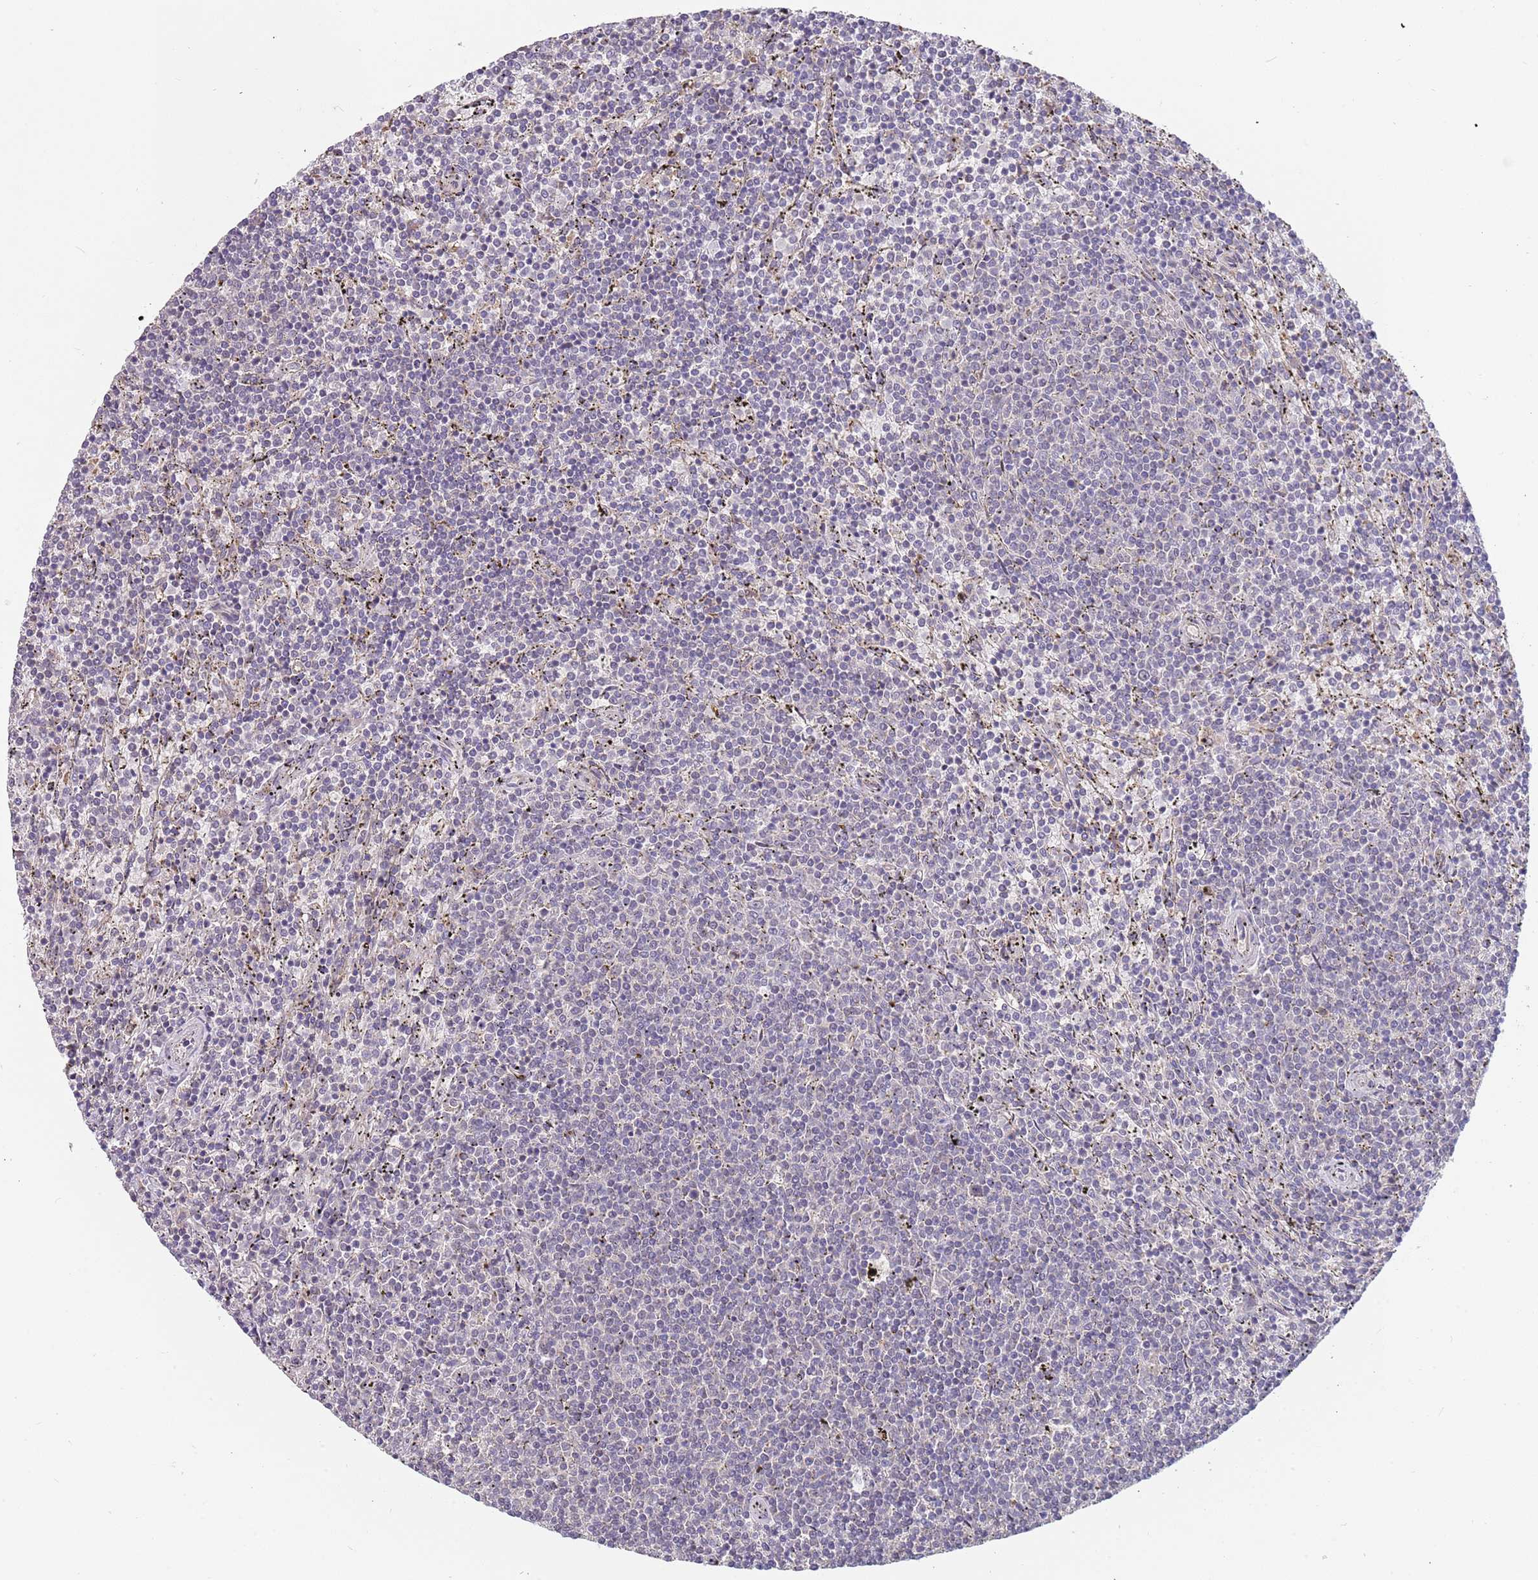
{"staining": {"intensity": "negative", "quantity": "none", "location": "none"}, "tissue": "lymphoma", "cell_type": "Tumor cells", "image_type": "cancer", "snomed": [{"axis": "morphology", "description": "Malignant lymphoma, non-Hodgkin's type, Low grade"}, {"axis": "topography", "description": "Spleen"}], "caption": "DAB (3,3'-diaminobenzidine) immunohistochemical staining of low-grade malignant lymphoma, non-Hodgkin's type exhibits no significant positivity in tumor cells. (Stains: DAB (3,3'-diaminobenzidine) IHC with hematoxylin counter stain, Microscopy: brightfield microscopy at high magnification).", "gene": "TMEM64", "patient": {"sex": "female", "age": 50}}